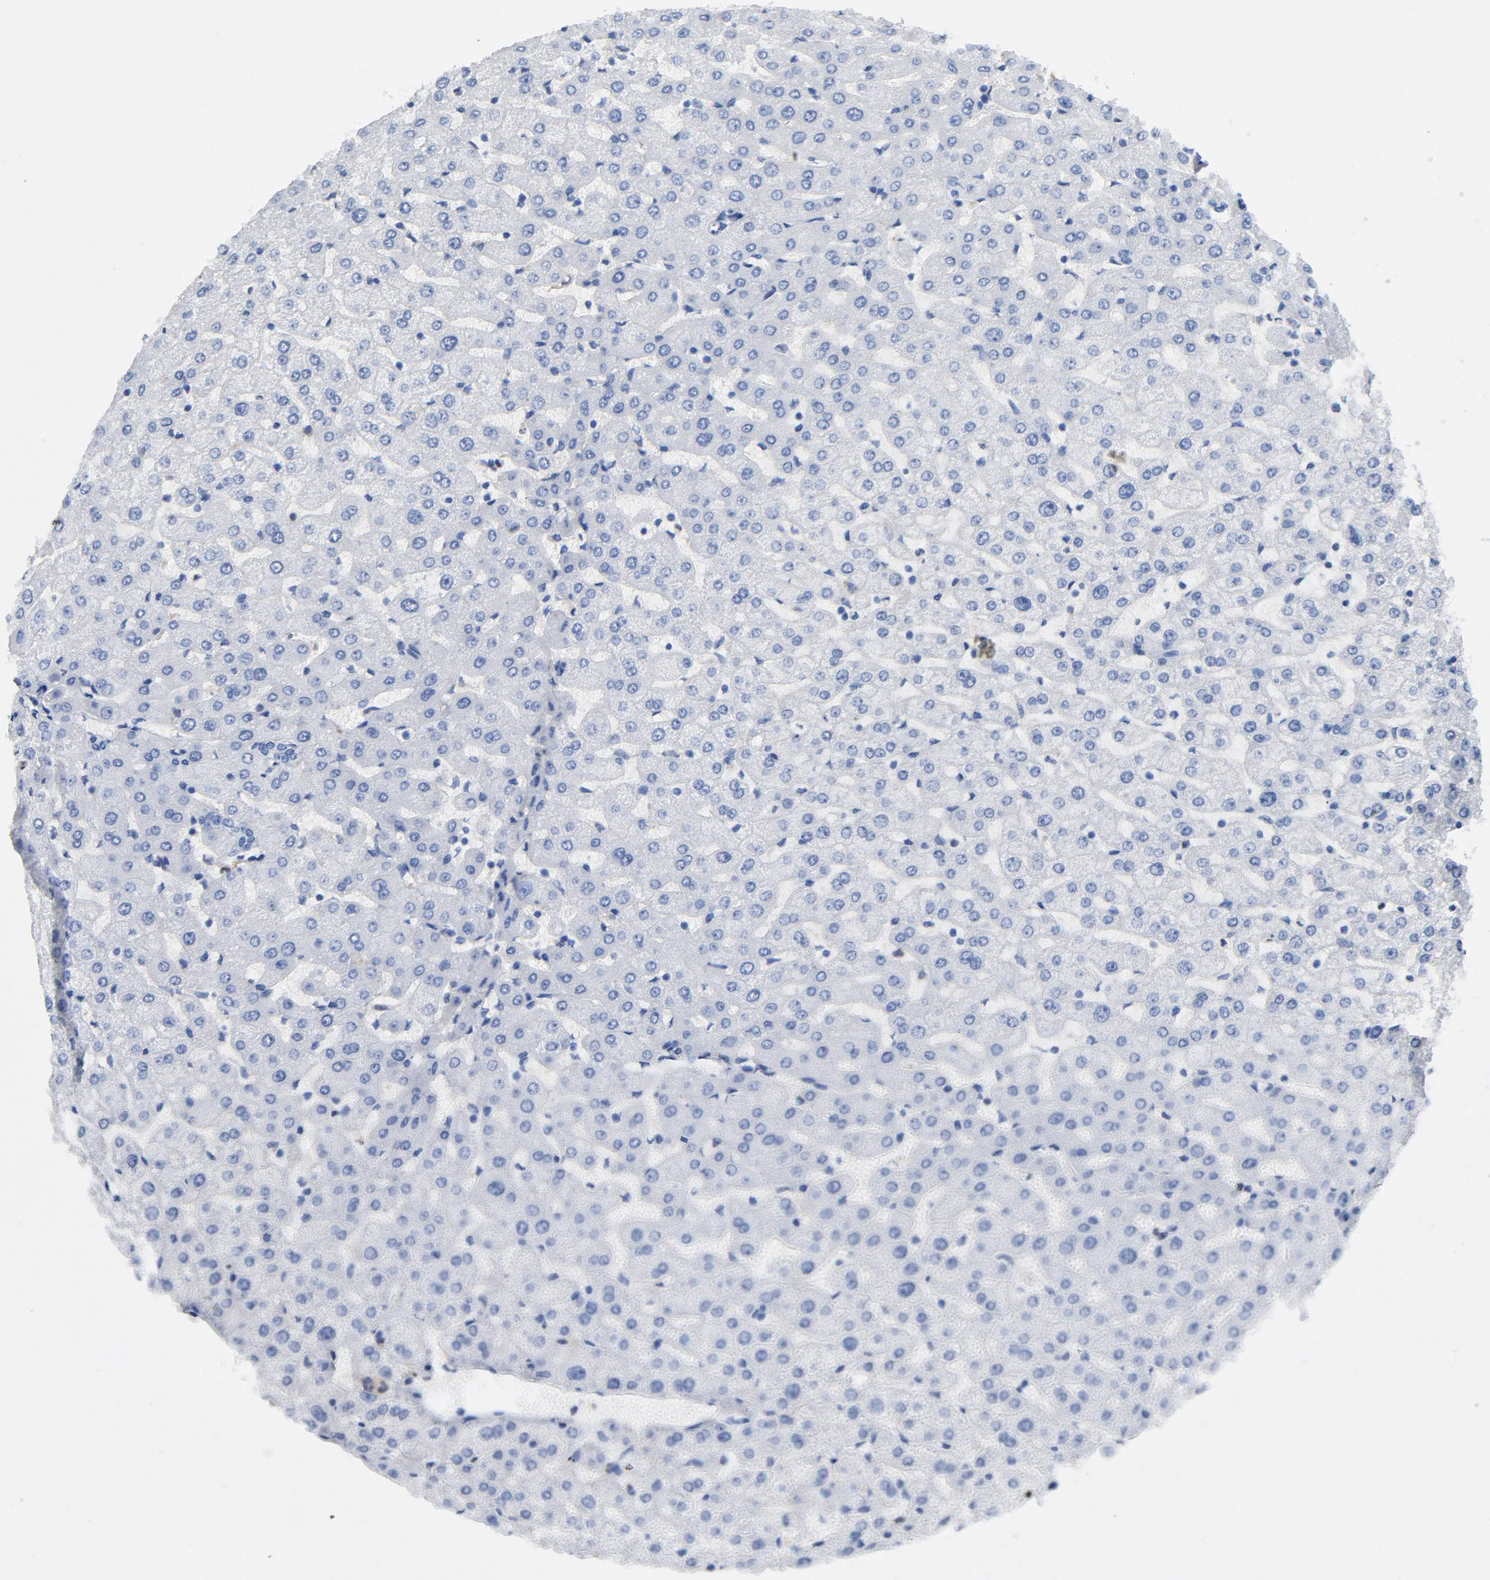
{"staining": {"intensity": "negative", "quantity": "none", "location": "none"}, "tissue": "liver", "cell_type": "Cholangiocytes", "image_type": "normal", "snomed": [{"axis": "morphology", "description": "Normal tissue, NOS"}, {"axis": "morphology", "description": "Fibrosis, NOS"}, {"axis": "topography", "description": "Liver"}], "caption": "Immunohistochemistry (IHC) photomicrograph of normal liver: liver stained with DAB (3,3'-diaminobenzidine) reveals no significant protein expression in cholangiocytes. The staining is performed using DAB brown chromogen with nuclei counter-stained in using hematoxylin.", "gene": "NCF1", "patient": {"sex": "female", "age": 29}}